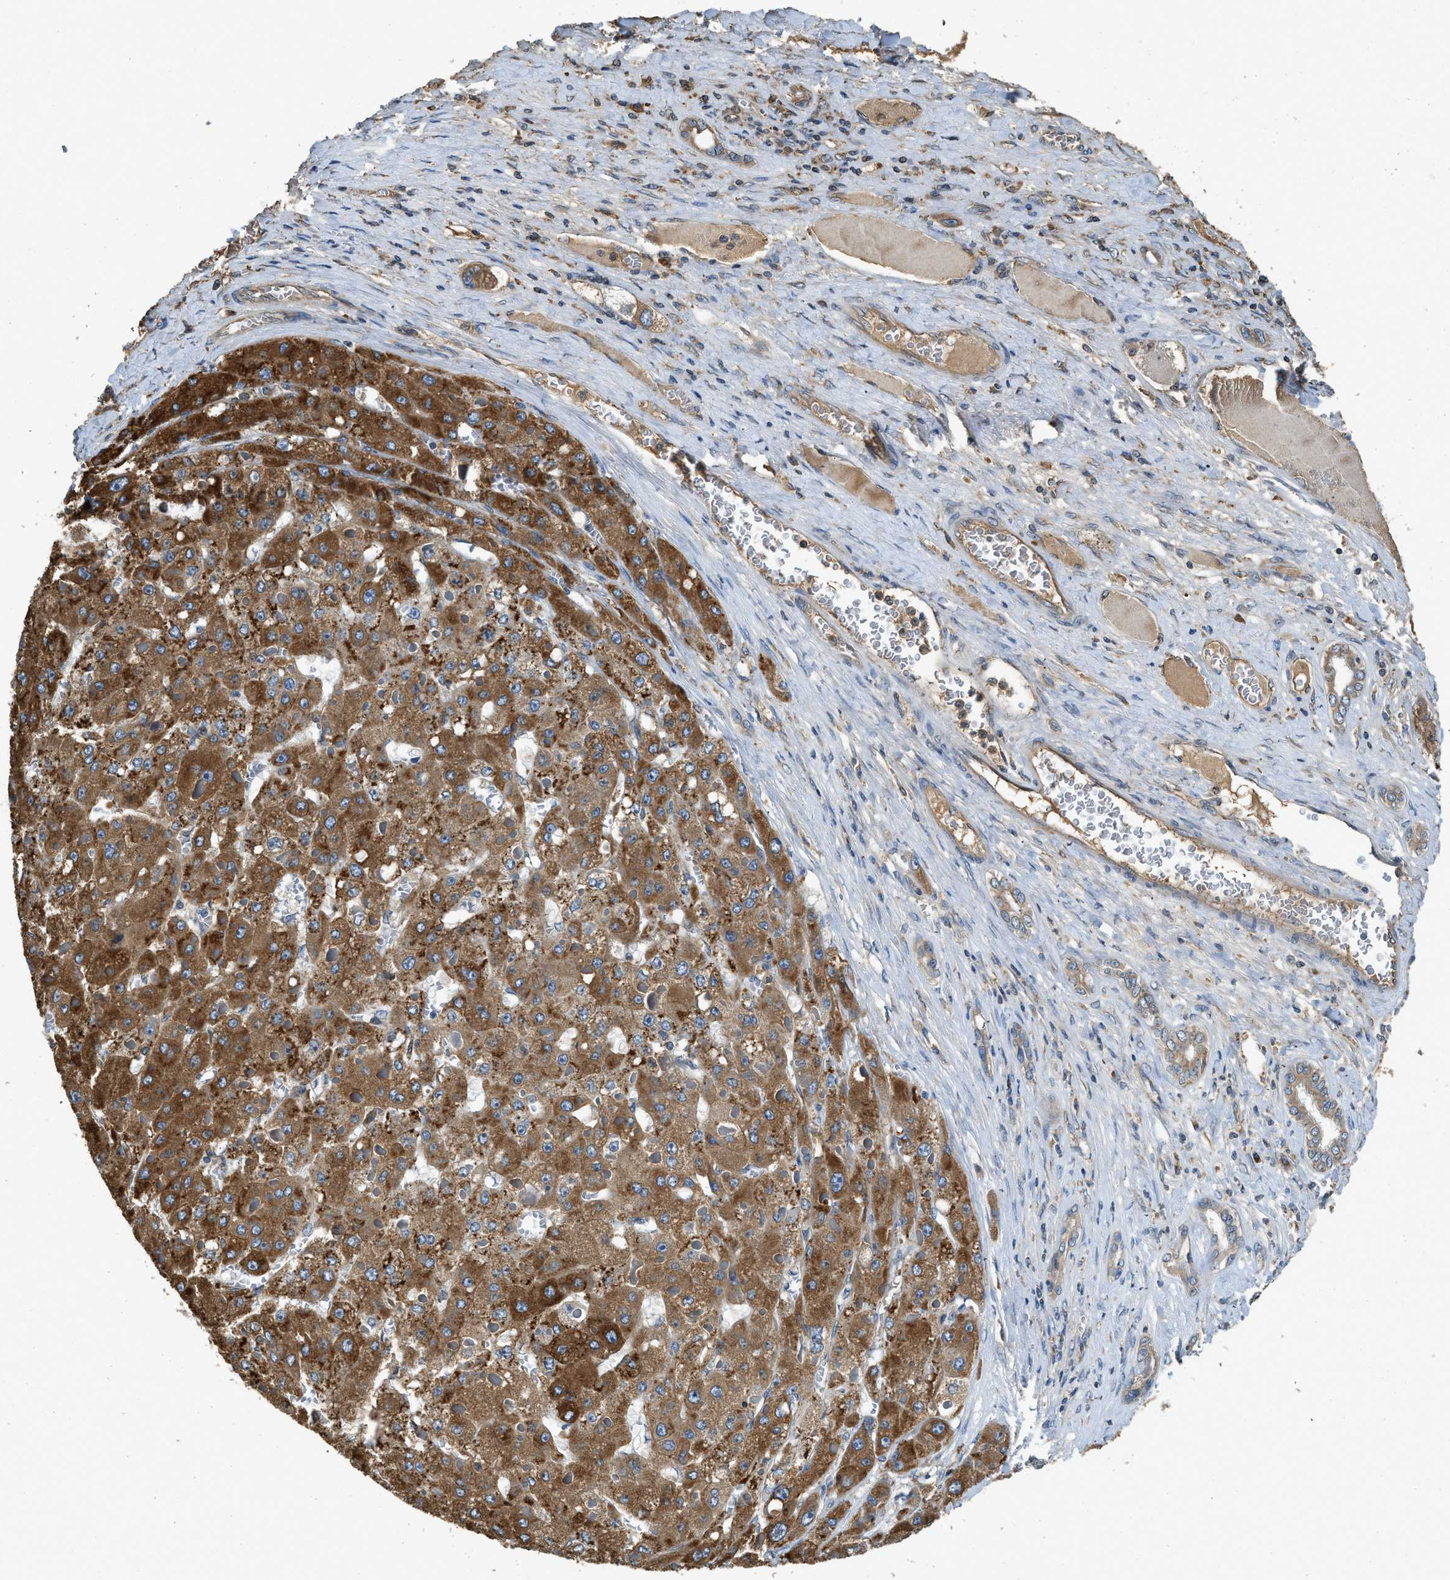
{"staining": {"intensity": "strong", "quantity": ">75%", "location": "cytoplasmic/membranous"}, "tissue": "liver cancer", "cell_type": "Tumor cells", "image_type": "cancer", "snomed": [{"axis": "morphology", "description": "Carcinoma, Hepatocellular, NOS"}, {"axis": "topography", "description": "Liver"}], "caption": "The photomicrograph exhibits a brown stain indicating the presence of a protein in the cytoplasmic/membranous of tumor cells in liver hepatocellular carcinoma.", "gene": "BCAP31", "patient": {"sex": "female", "age": 73}}